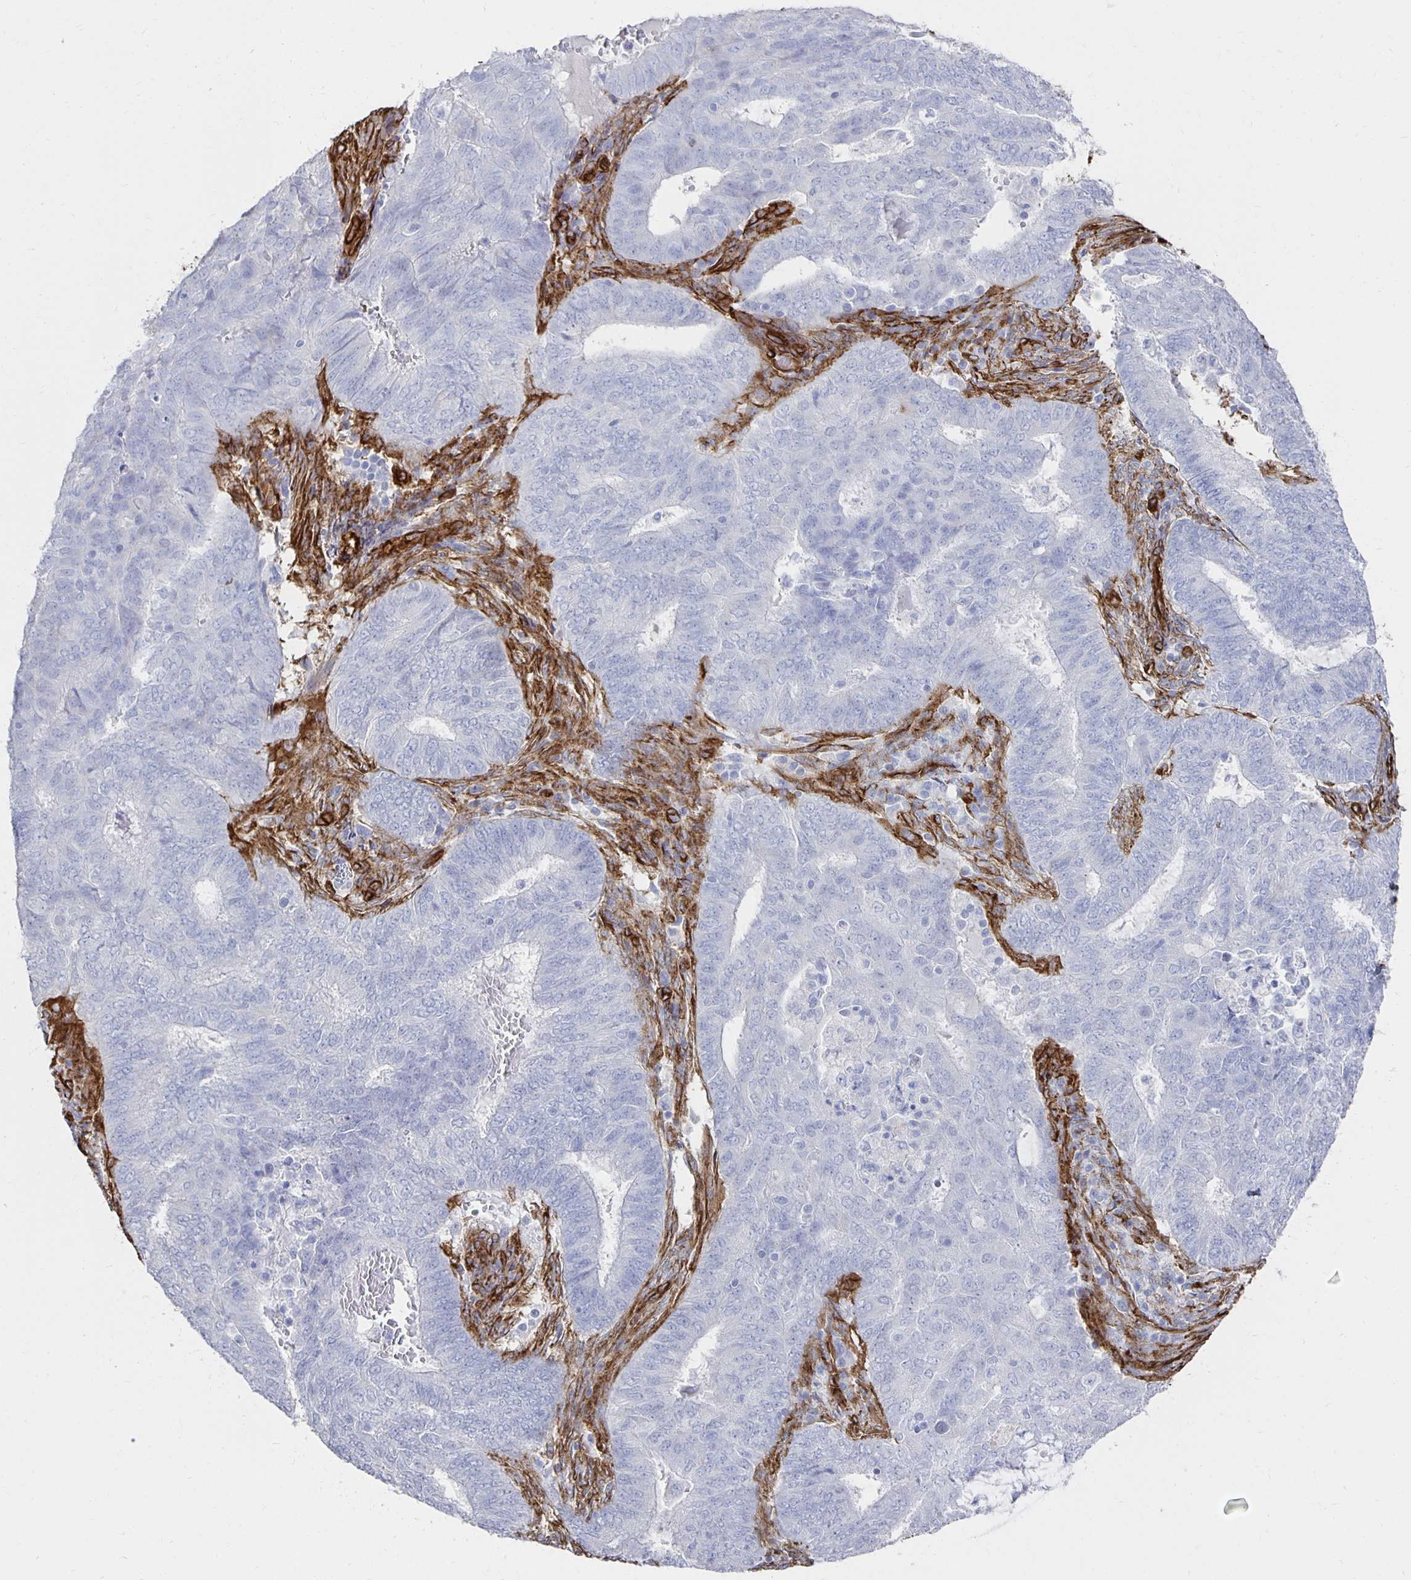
{"staining": {"intensity": "negative", "quantity": "none", "location": "none"}, "tissue": "endometrial cancer", "cell_type": "Tumor cells", "image_type": "cancer", "snomed": [{"axis": "morphology", "description": "Adenocarcinoma, NOS"}, {"axis": "topography", "description": "Endometrium"}], "caption": "Protein analysis of endometrial cancer (adenocarcinoma) demonstrates no significant expression in tumor cells.", "gene": "VIPR2", "patient": {"sex": "female", "age": 62}}